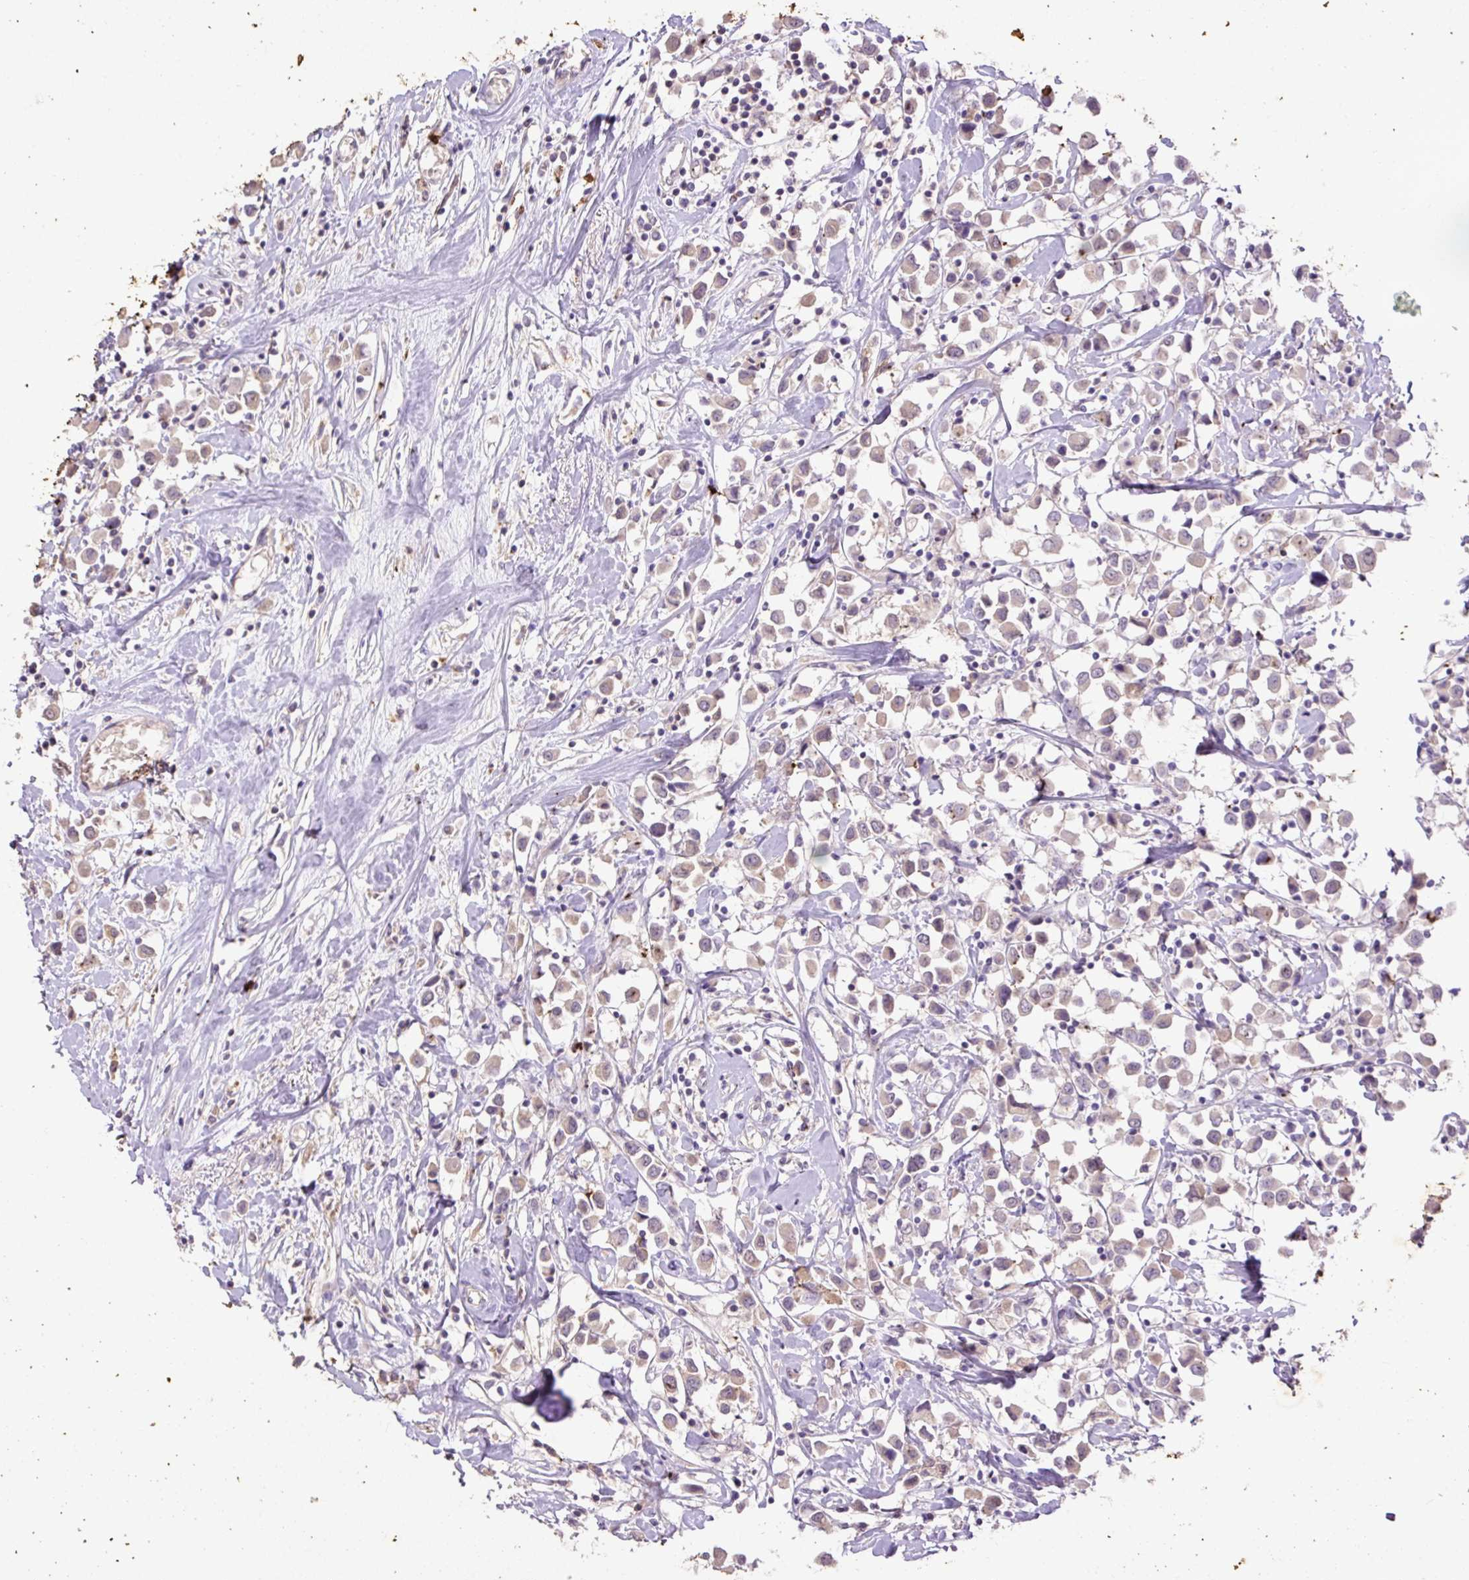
{"staining": {"intensity": "weak", "quantity": "<25%", "location": "cytoplasmic/membranous"}, "tissue": "breast cancer", "cell_type": "Tumor cells", "image_type": "cancer", "snomed": [{"axis": "morphology", "description": "Duct carcinoma"}, {"axis": "topography", "description": "Breast"}], "caption": "DAB immunohistochemical staining of invasive ductal carcinoma (breast) shows no significant staining in tumor cells.", "gene": "LRTM2", "patient": {"sex": "female", "age": 61}}